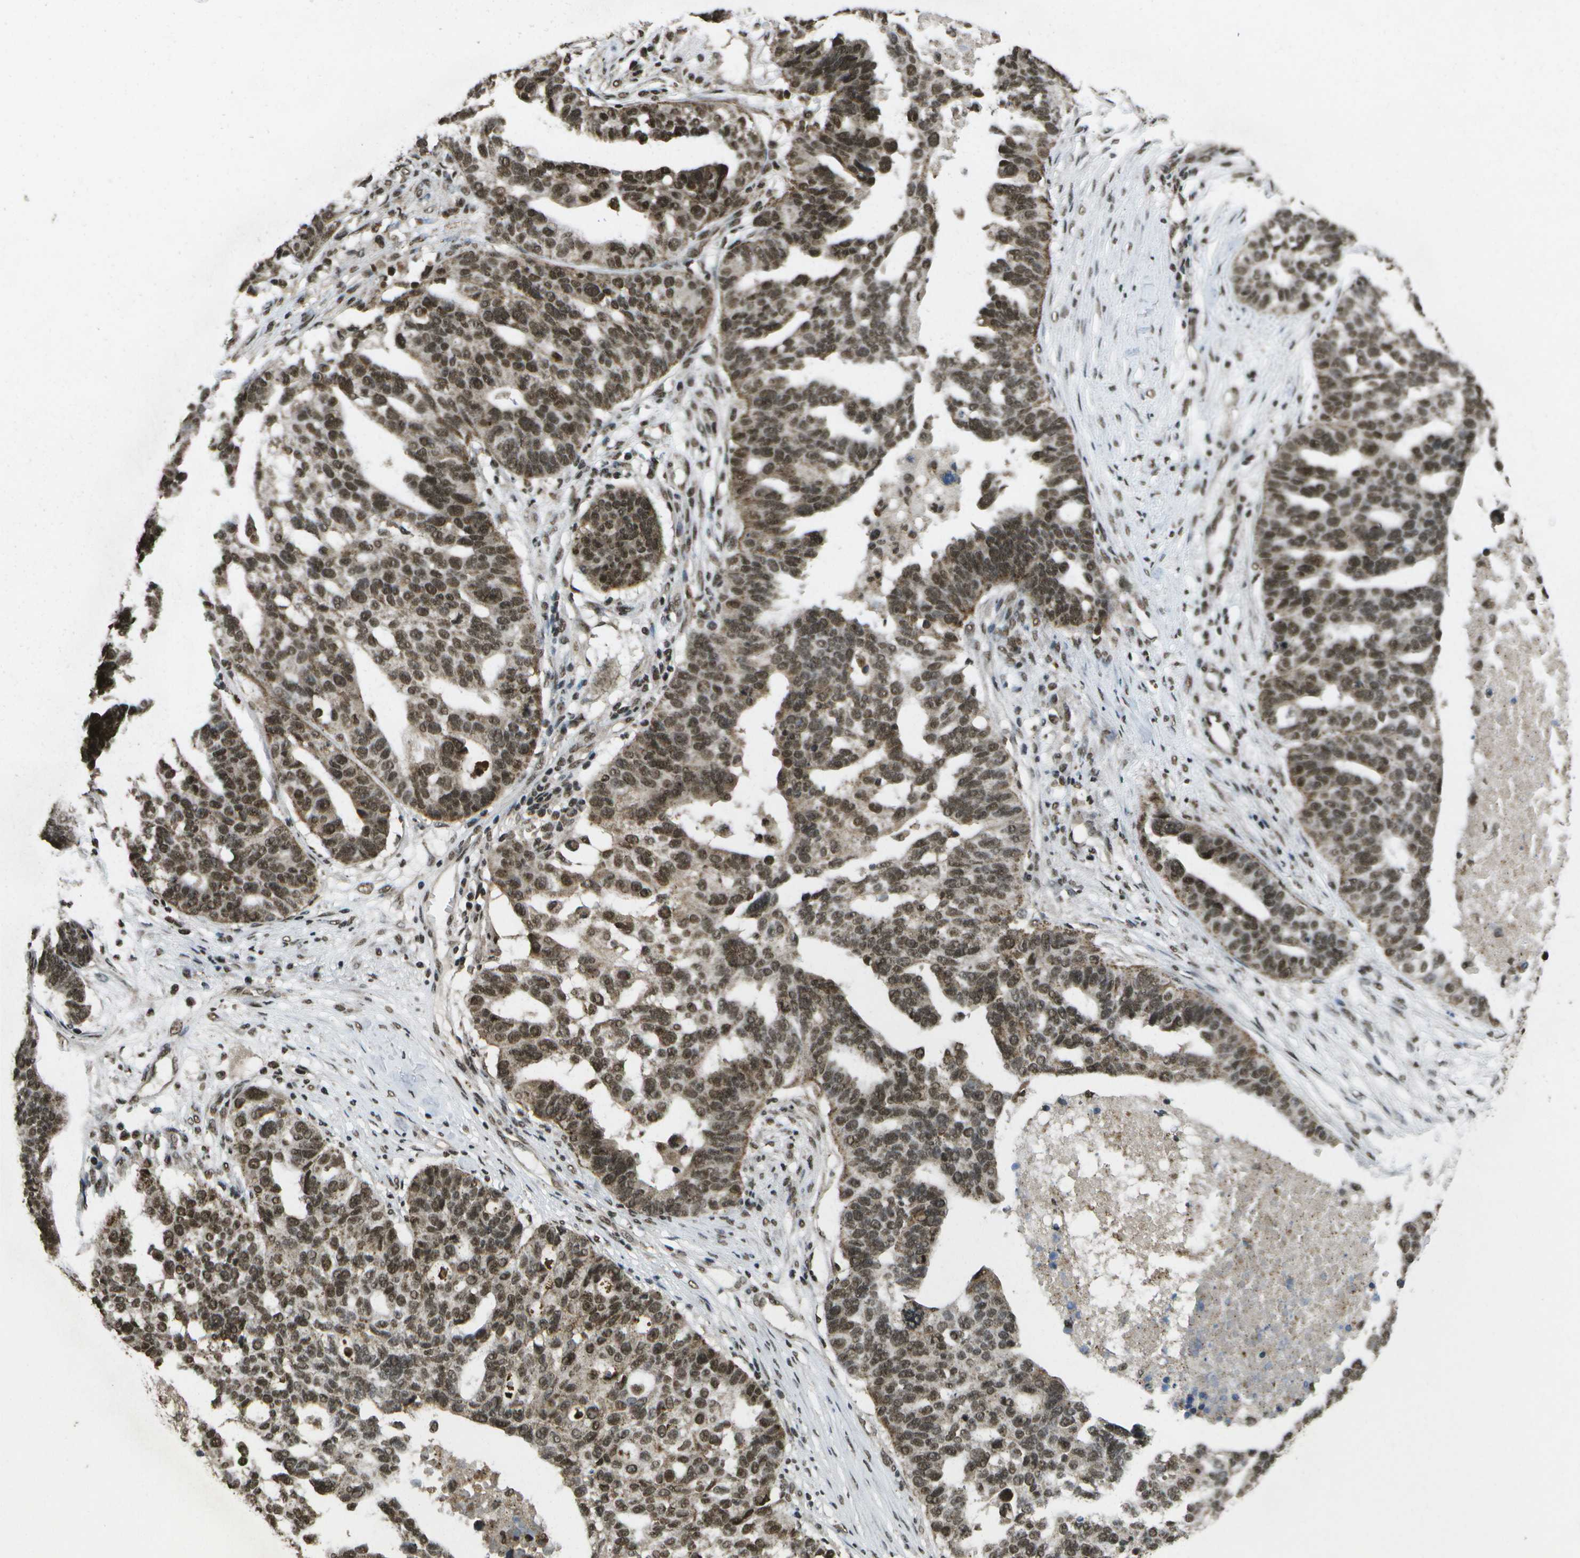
{"staining": {"intensity": "moderate", "quantity": ">75%", "location": "nuclear"}, "tissue": "ovarian cancer", "cell_type": "Tumor cells", "image_type": "cancer", "snomed": [{"axis": "morphology", "description": "Cystadenocarcinoma, serous, NOS"}, {"axis": "topography", "description": "Ovary"}], "caption": "A photomicrograph showing moderate nuclear positivity in approximately >75% of tumor cells in ovarian cancer (serous cystadenocarcinoma), as visualized by brown immunohistochemical staining.", "gene": "SPEN", "patient": {"sex": "female", "age": 59}}